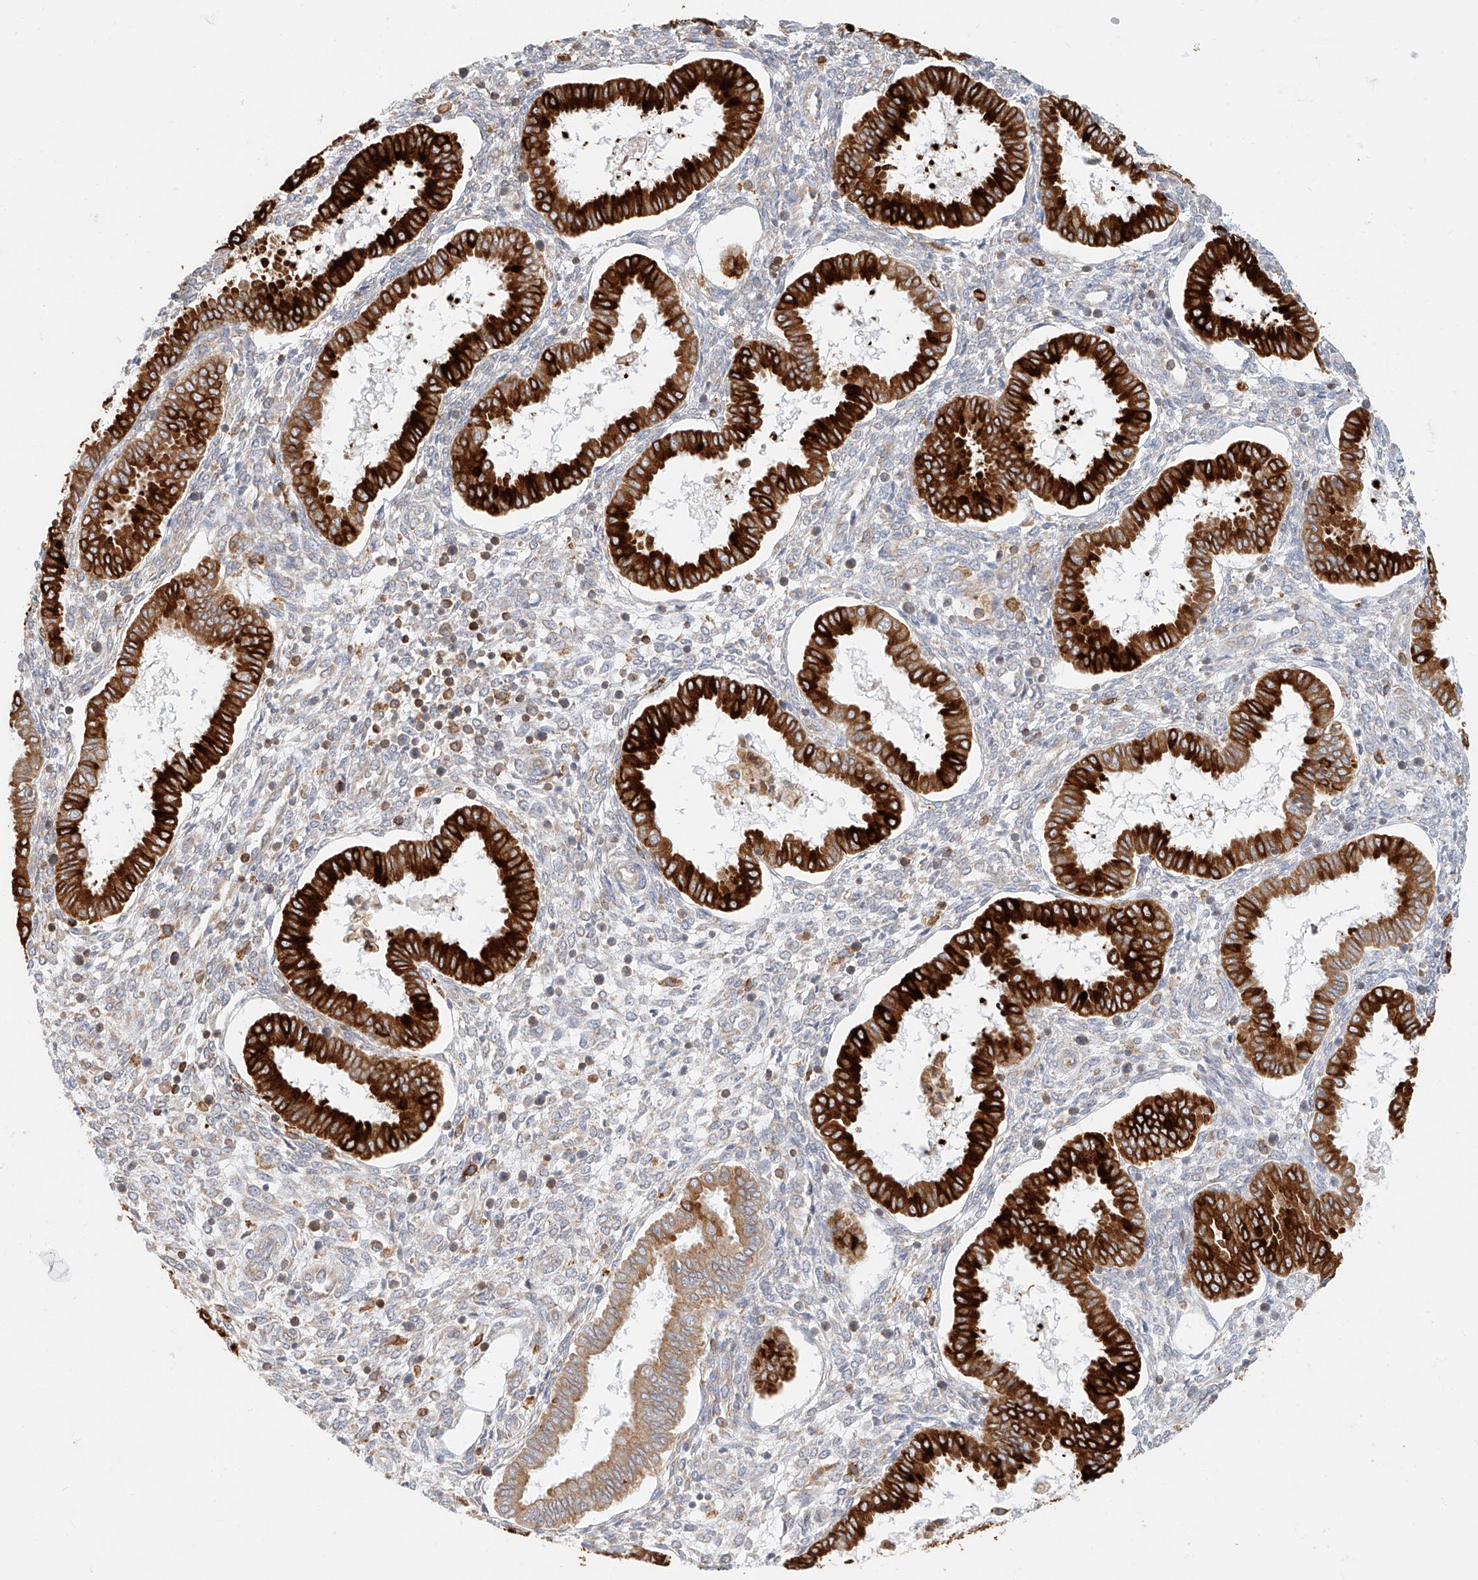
{"staining": {"intensity": "moderate", "quantity": "<25%", "location": "cytoplasmic/membranous"}, "tissue": "endometrium", "cell_type": "Cells in endometrial stroma", "image_type": "normal", "snomed": [{"axis": "morphology", "description": "Normal tissue, NOS"}, {"axis": "topography", "description": "Endometrium"}], "caption": "DAB immunohistochemical staining of benign human endometrium reveals moderate cytoplasmic/membranous protein expression in approximately <25% of cells in endometrial stroma.", "gene": "DHRS7", "patient": {"sex": "female", "age": 24}}